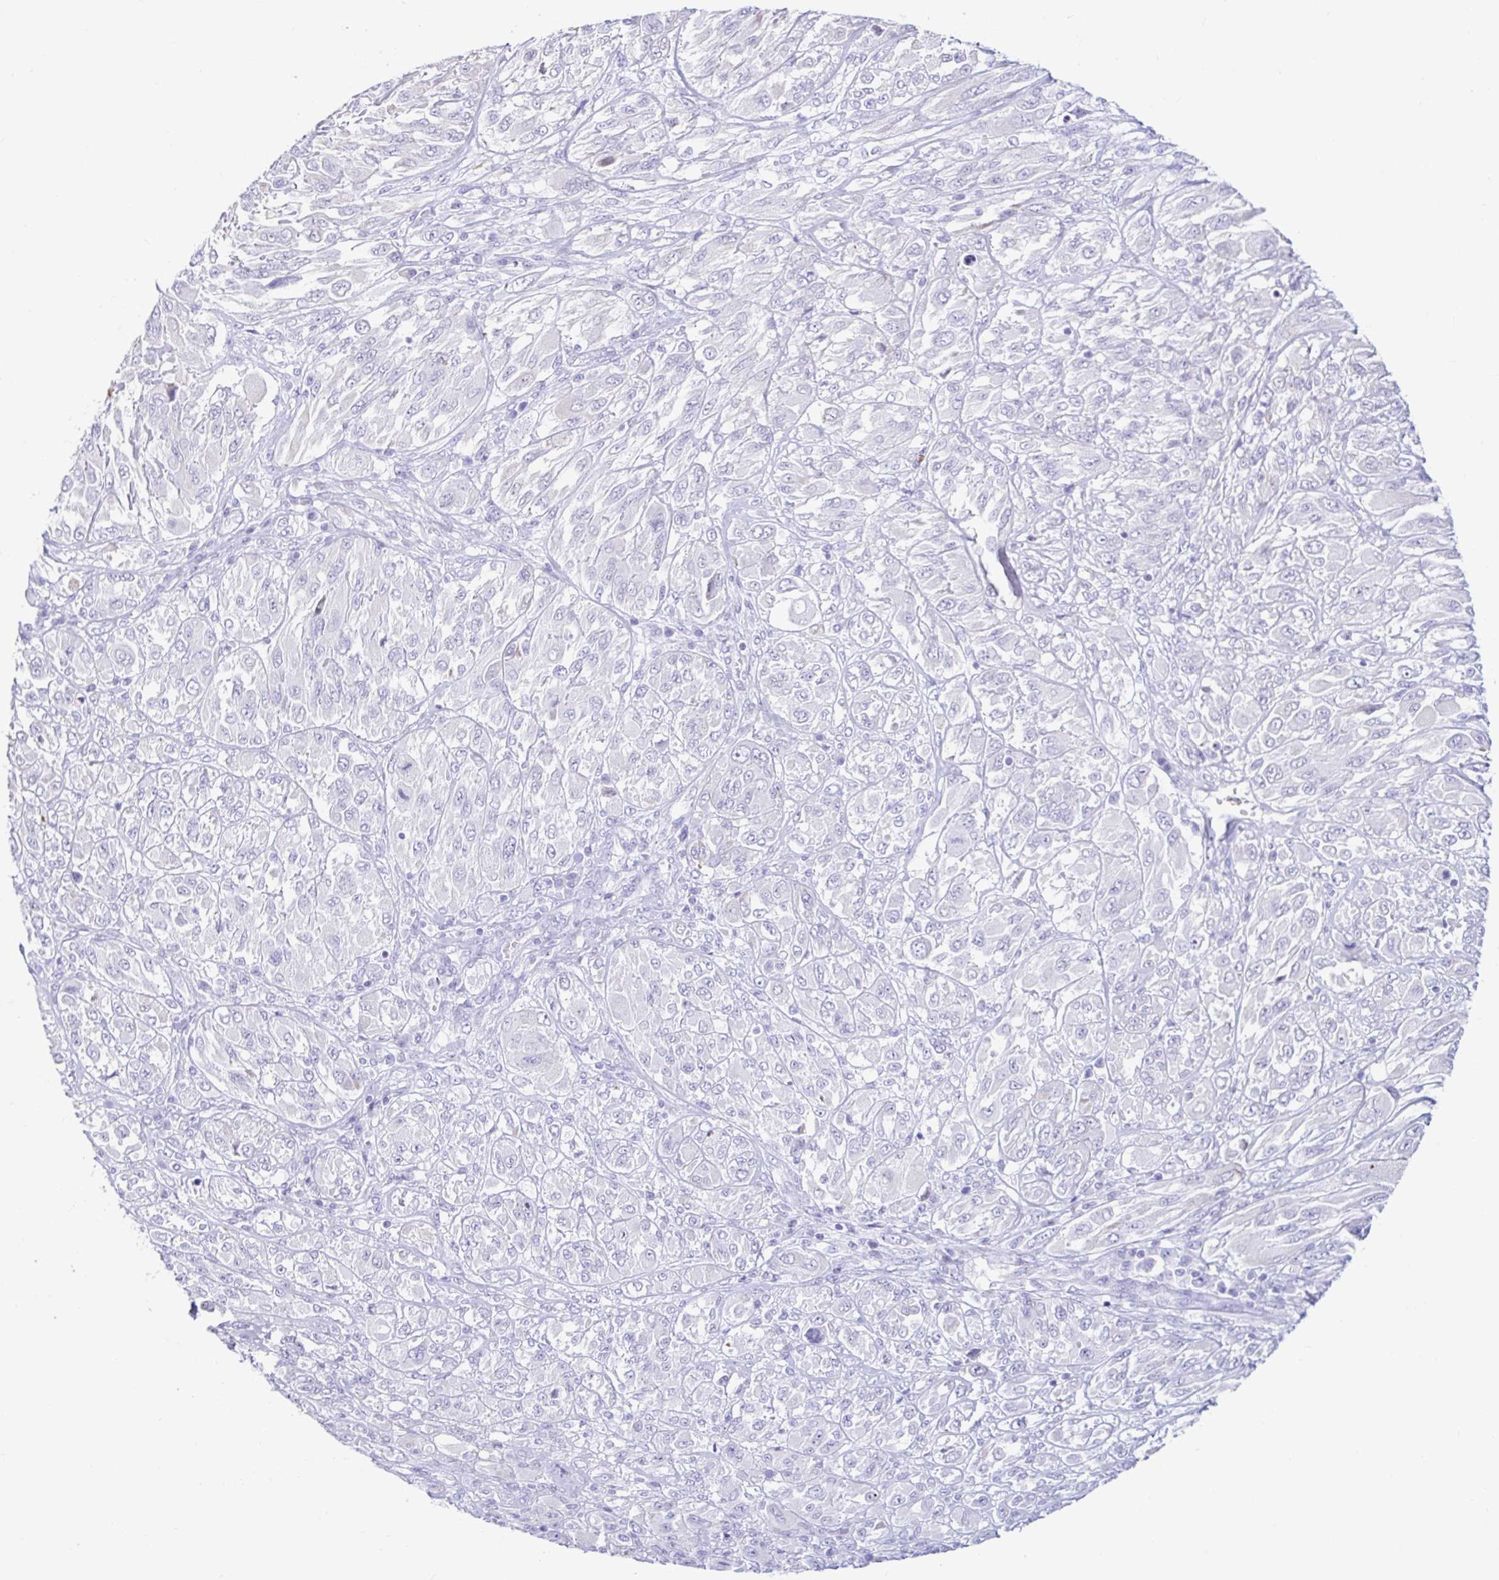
{"staining": {"intensity": "negative", "quantity": "none", "location": "none"}, "tissue": "melanoma", "cell_type": "Tumor cells", "image_type": "cancer", "snomed": [{"axis": "morphology", "description": "Malignant melanoma, NOS"}, {"axis": "topography", "description": "Skin"}], "caption": "Immunohistochemical staining of melanoma displays no significant positivity in tumor cells.", "gene": "BEST1", "patient": {"sex": "female", "age": 91}}